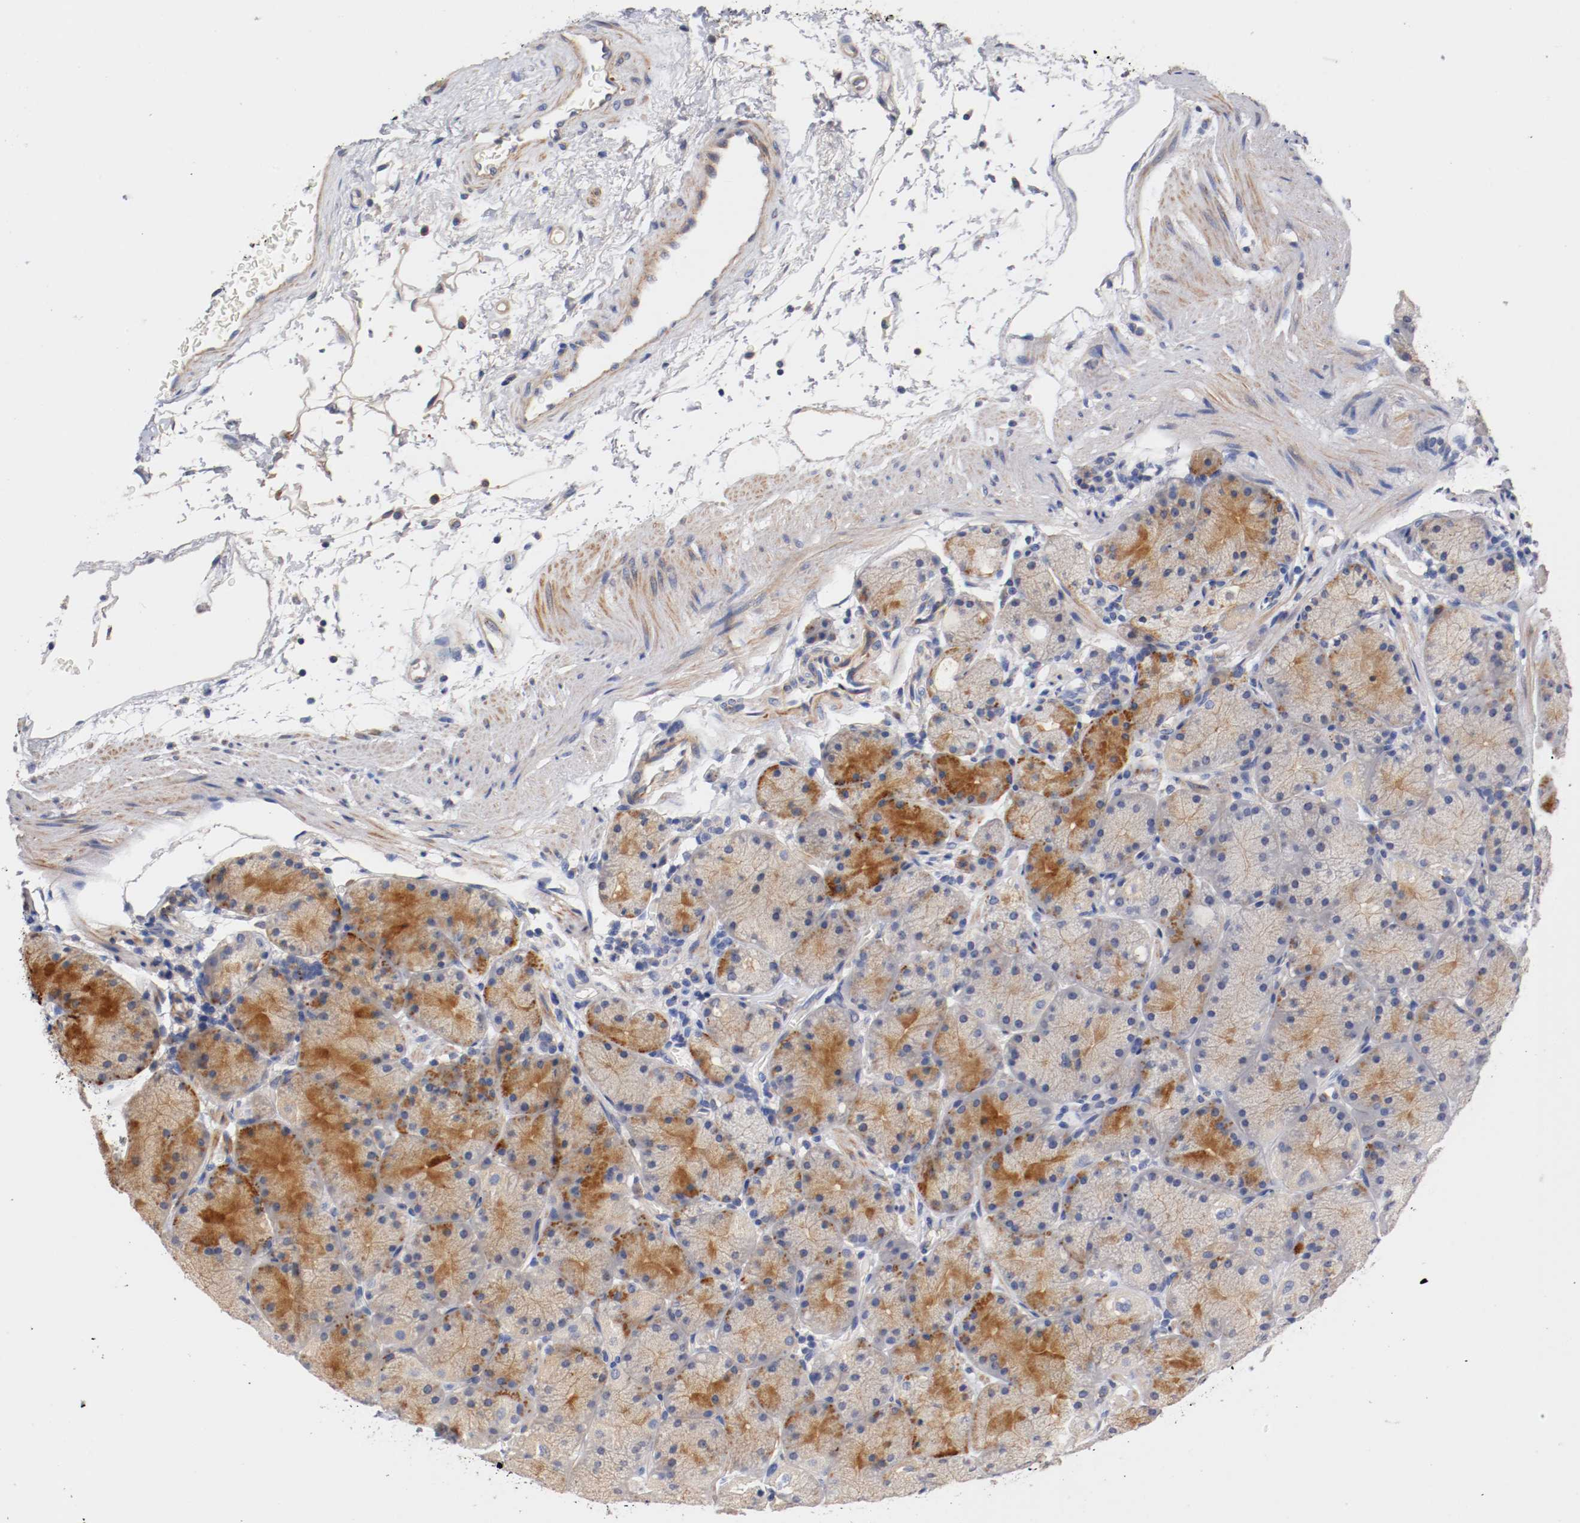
{"staining": {"intensity": "moderate", "quantity": "25%-75%", "location": "cytoplasmic/membranous"}, "tissue": "stomach", "cell_type": "Glandular cells", "image_type": "normal", "snomed": [{"axis": "morphology", "description": "Normal tissue, NOS"}, {"axis": "topography", "description": "Stomach, upper"}, {"axis": "topography", "description": "Stomach"}], "caption": "DAB immunohistochemical staining of benign human stomach exhibits moderate cytoplasmic/membranous protein positivity in approximately 25%-75% of glandular cells.", "gene": "SEMA5A", "patient": {"sex": "male", "age": 76}}